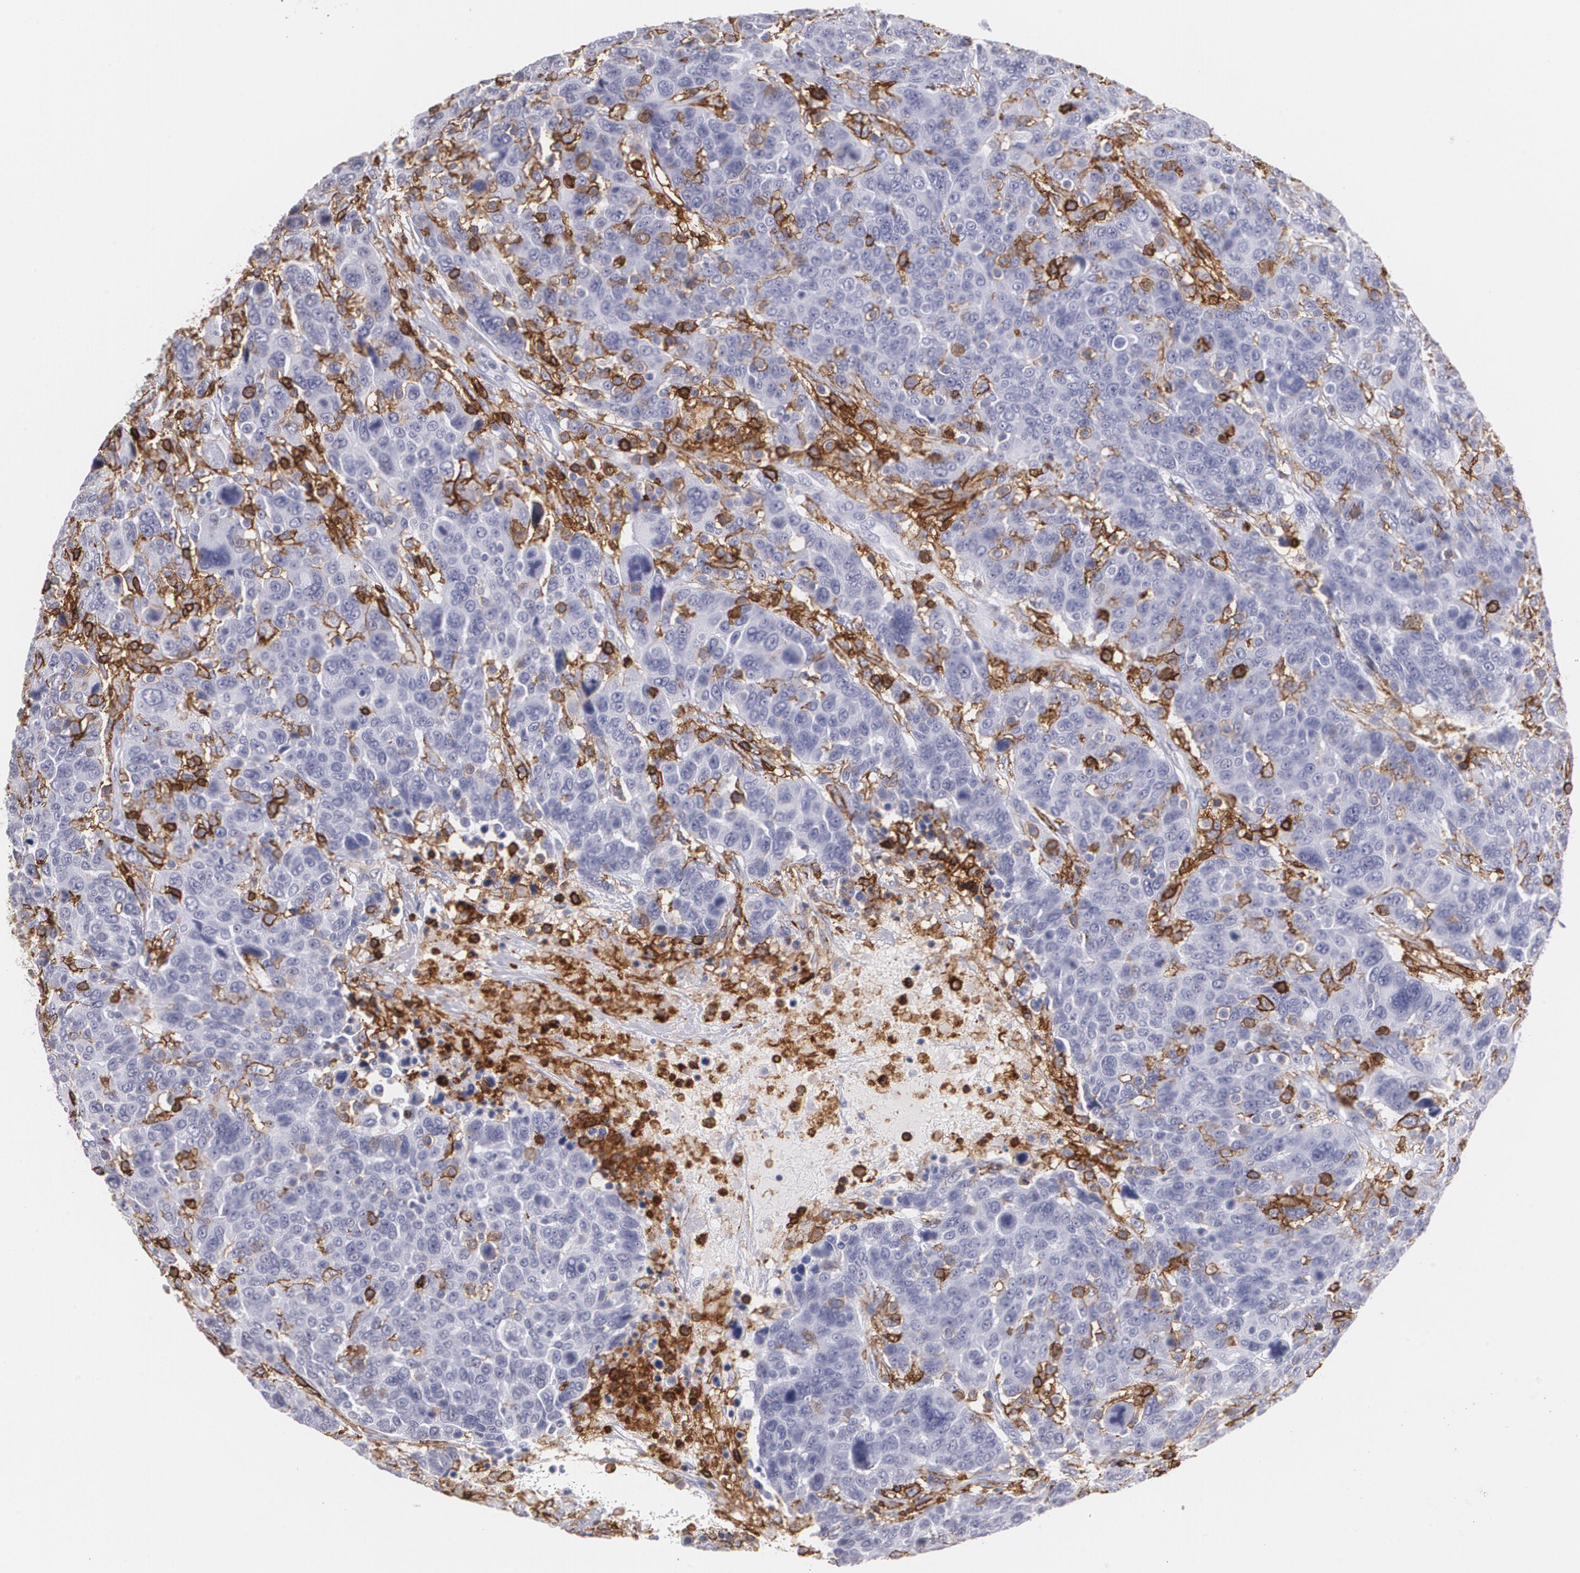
{"staining": {"intensity": "negative", "quantity": "none", "location": "none"}, "tissue": "breast cancer", "cell_type": "Tumor cells", "image_type": "cancer", "snomed": [{"axis": "morphology", "description": "Duct carcinoma"}, {"axis": "topography", "description": "Breast"}], "caption": "Tumor cells are negative for brown protein staining in intraductal carcinoma (breast).", "gene": "PTPRC", "patient": {"sex": "female", "age": 37}}